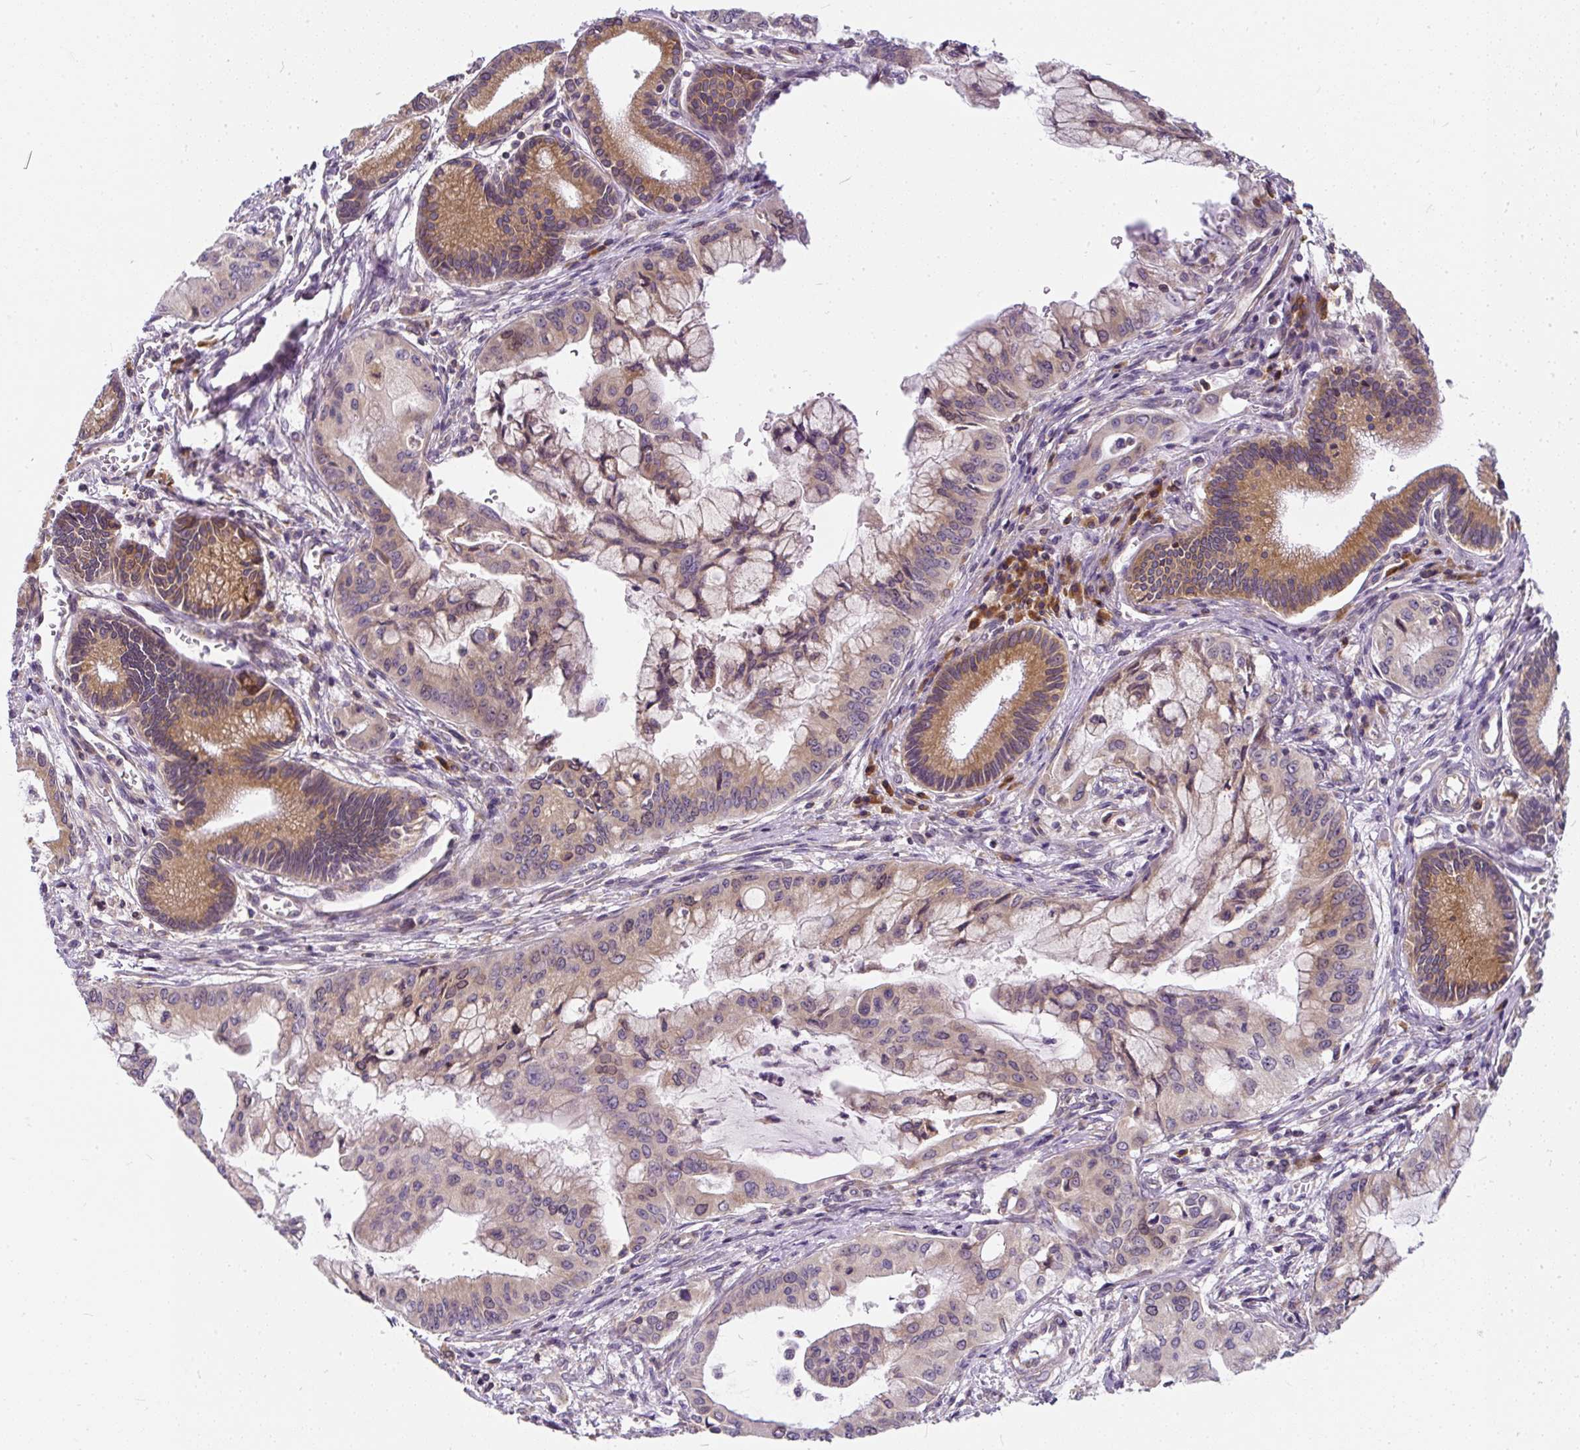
{"staining": {"intensity": "moderate", "quantity": "25%-75%", "location": "cytoplasmic/membranous,nuclear"}, "tissue": "pancreatic cancer", "cell_type": "Tumor cells", "image_type": "cancer", "snomed": [{"axis": "morphology", "description": "Adenocarcinoma, NOS"}, {"axis": "topography", "description": "Pancreas"}], "caption": "This is a histology image of IHC staining of adenocarcinoma (pancreatic), which shows moderate staining in the cytoplasmic/membranous and nuclear of tumor cells.", "gene": "CYP20A1", "patient": {"sex": "male", "age": 46}}